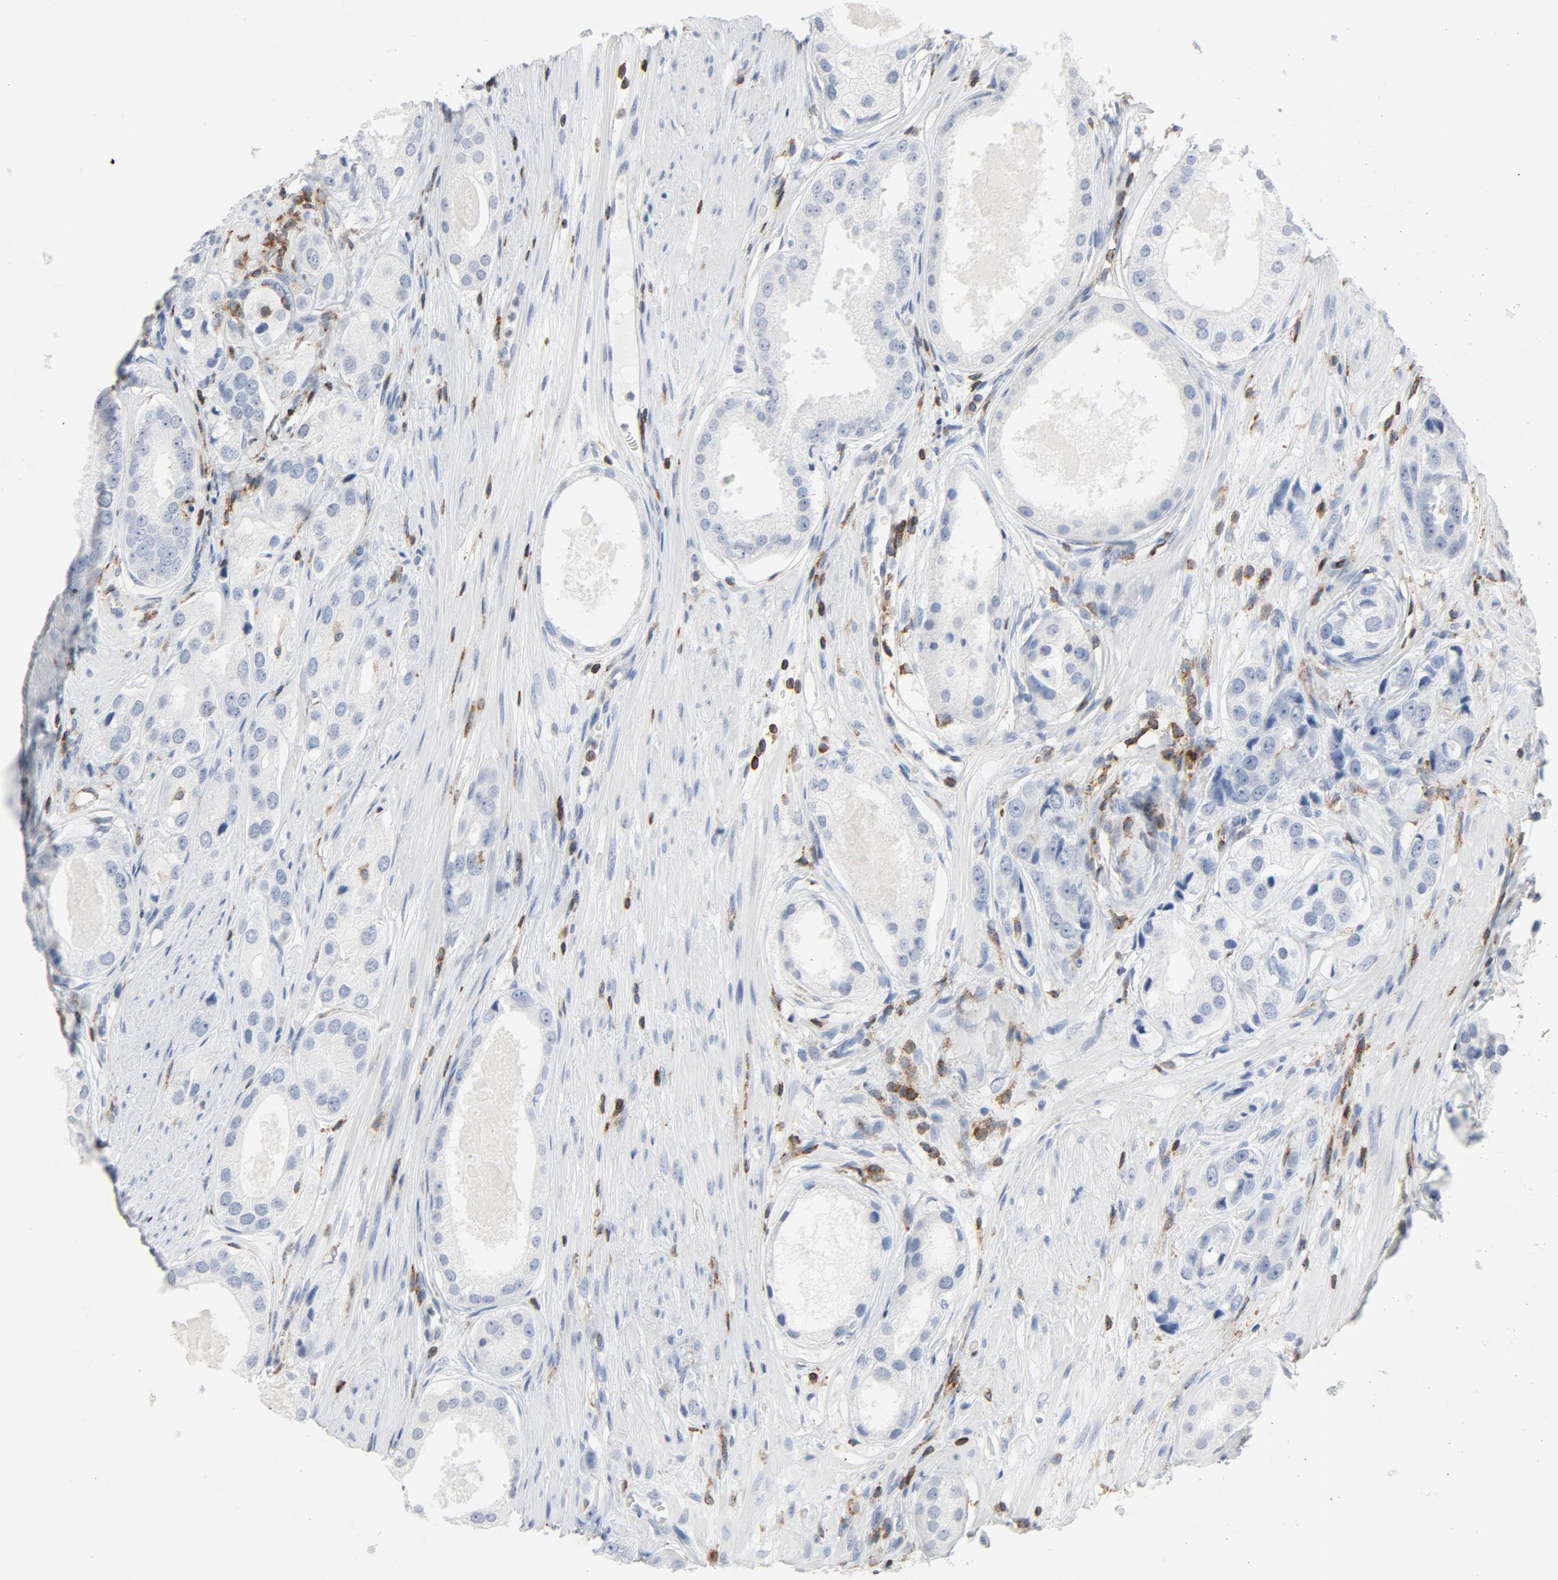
{"staining": {"intensity": "negative", "quantity": "none", "location": "none"}, "tissue": "prostate cancer", "cell_type": "Tumor cells", "image_type": "cancer", "snomed": [{"axis": "morphology", "description": "Adenocarcinoma, Medium grade"}, {"axis": "topography", "description": "Prostate"}], "caption": "A micrograph of prostate cancer (medium-grade adenocarcinoma) stained for a protein displays no brown staining in tumor cells.", "gene": "LCP2", "patient": {"sex": "male", "age": 53}}